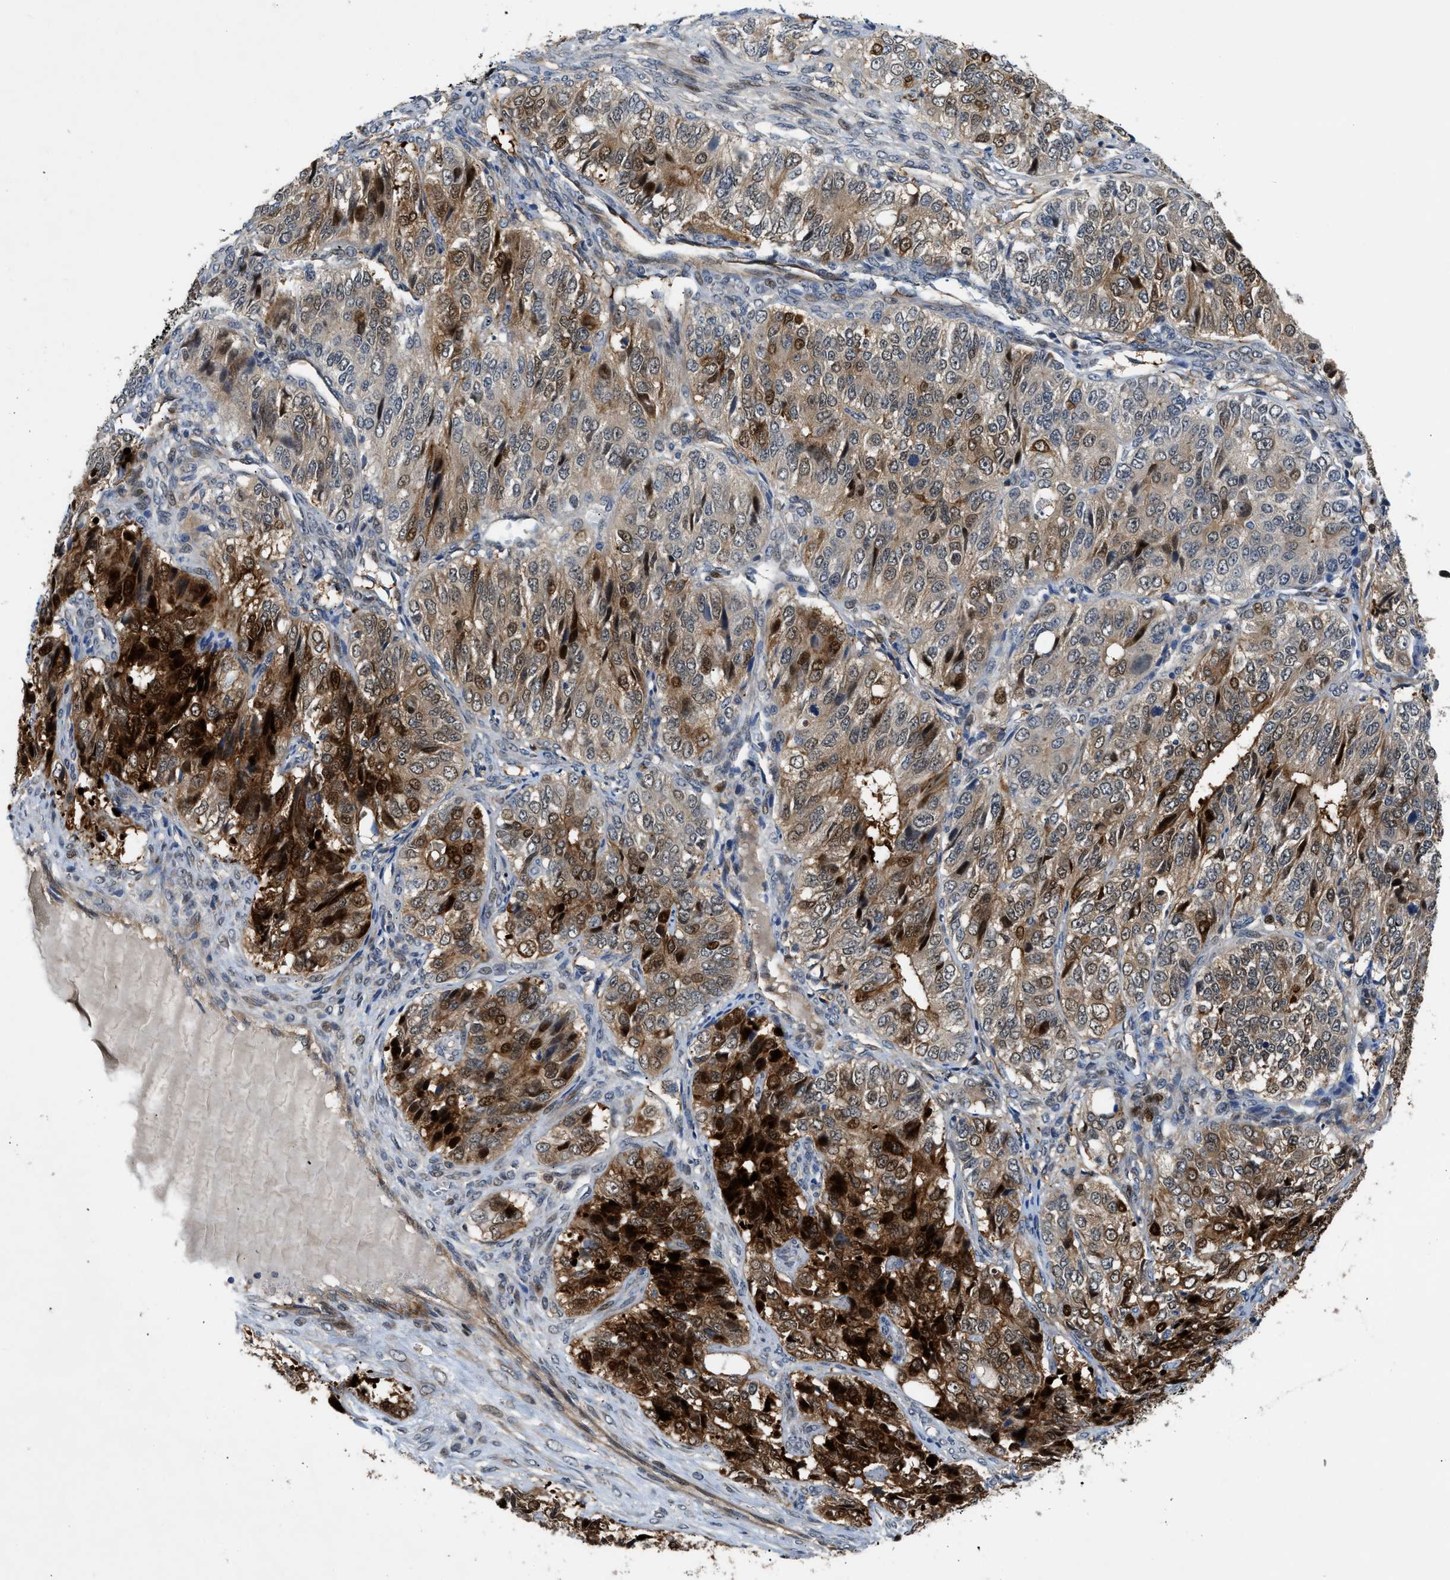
{"staining": {"intensity": "moderate", "quantity": "25%-75%", "location": "cytoplasmic/membranous,nuclear"}, "tissue": "ovarian cancer", "cell_type": "Tumor cells", "image_type": "cancer", "snomed": [{"axis": "morphology", "description": "Carcinoma, endometroid"}, {"axis": "topography", "description": "Ovary"}], "caption": "Immunohistochemistry photomicrograph of neoplastic tissue: ovarian endometroid carcinoma stained using immunohistochemistry displays medium levels of moderate protein expression localized specifically in the cytoplasmic/membranous and nuclear of tumor cells, appearing as a cytoplasmic/membranous and nuclear brown color.", "gene": "TRAK2", "patient": {"sex": "female", "age": 51}}